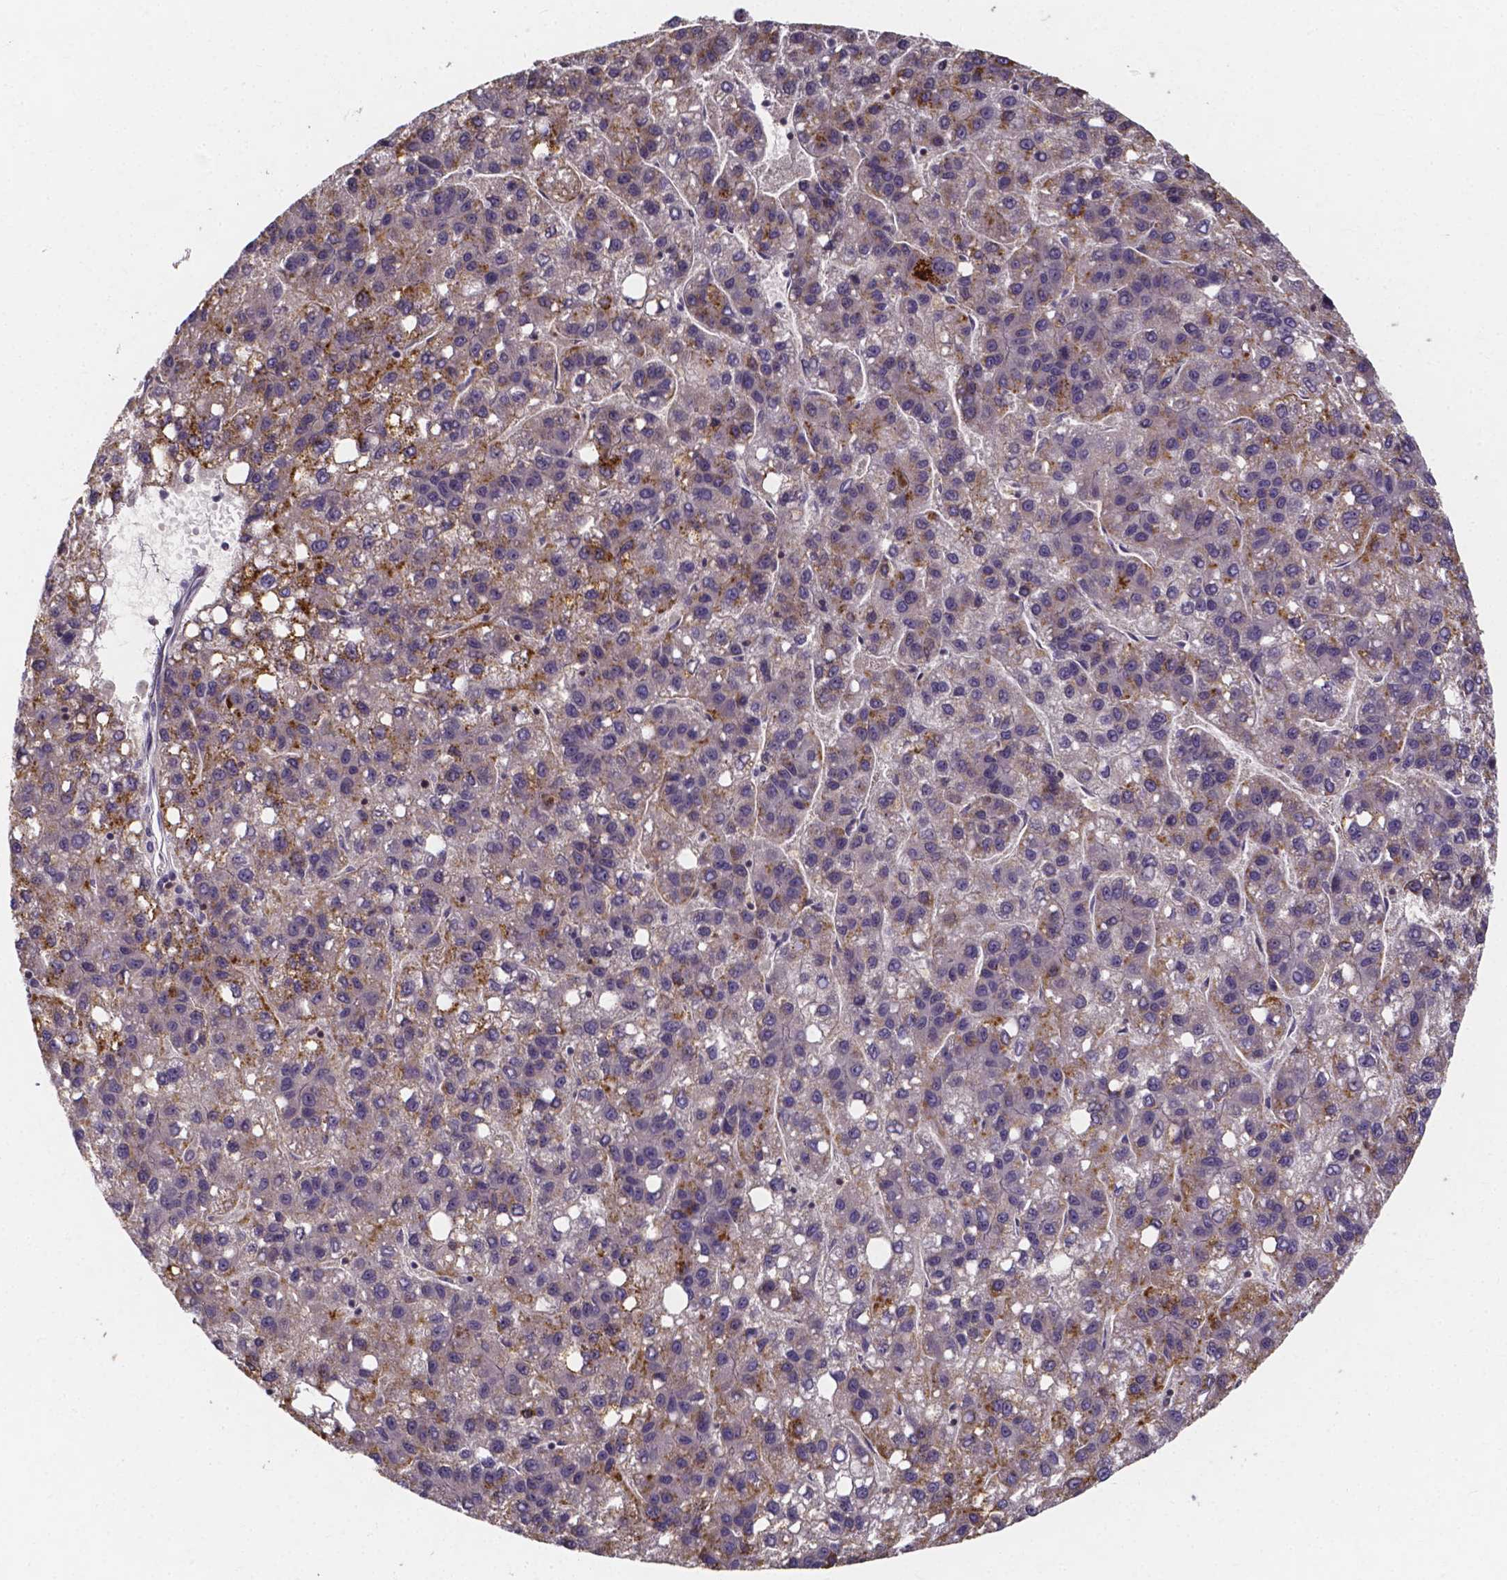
{"staining": {"intensity": "moderate", "quantity": "25%-75%", "location": "cytoplasmic/membranous"}, "tissue": "liver cancer", "cell_type": "Tumor cells", "image_type": "cancer", "snomed": [{"axis": "morphology", "description": "Carcinoma, Hepatocellular, NOS"}, {"axis": "topography", "description": "Liver"}], "caption": "Immunohistochemical staining of liver cancer (hepatocellular carcinoma) exhibits moderate cytoplasmic/membranous protein expression in approximately 25%-75% of tumor cells.", "gene": "THEMIS", "patient": {"sex": "female", "age": 82}}